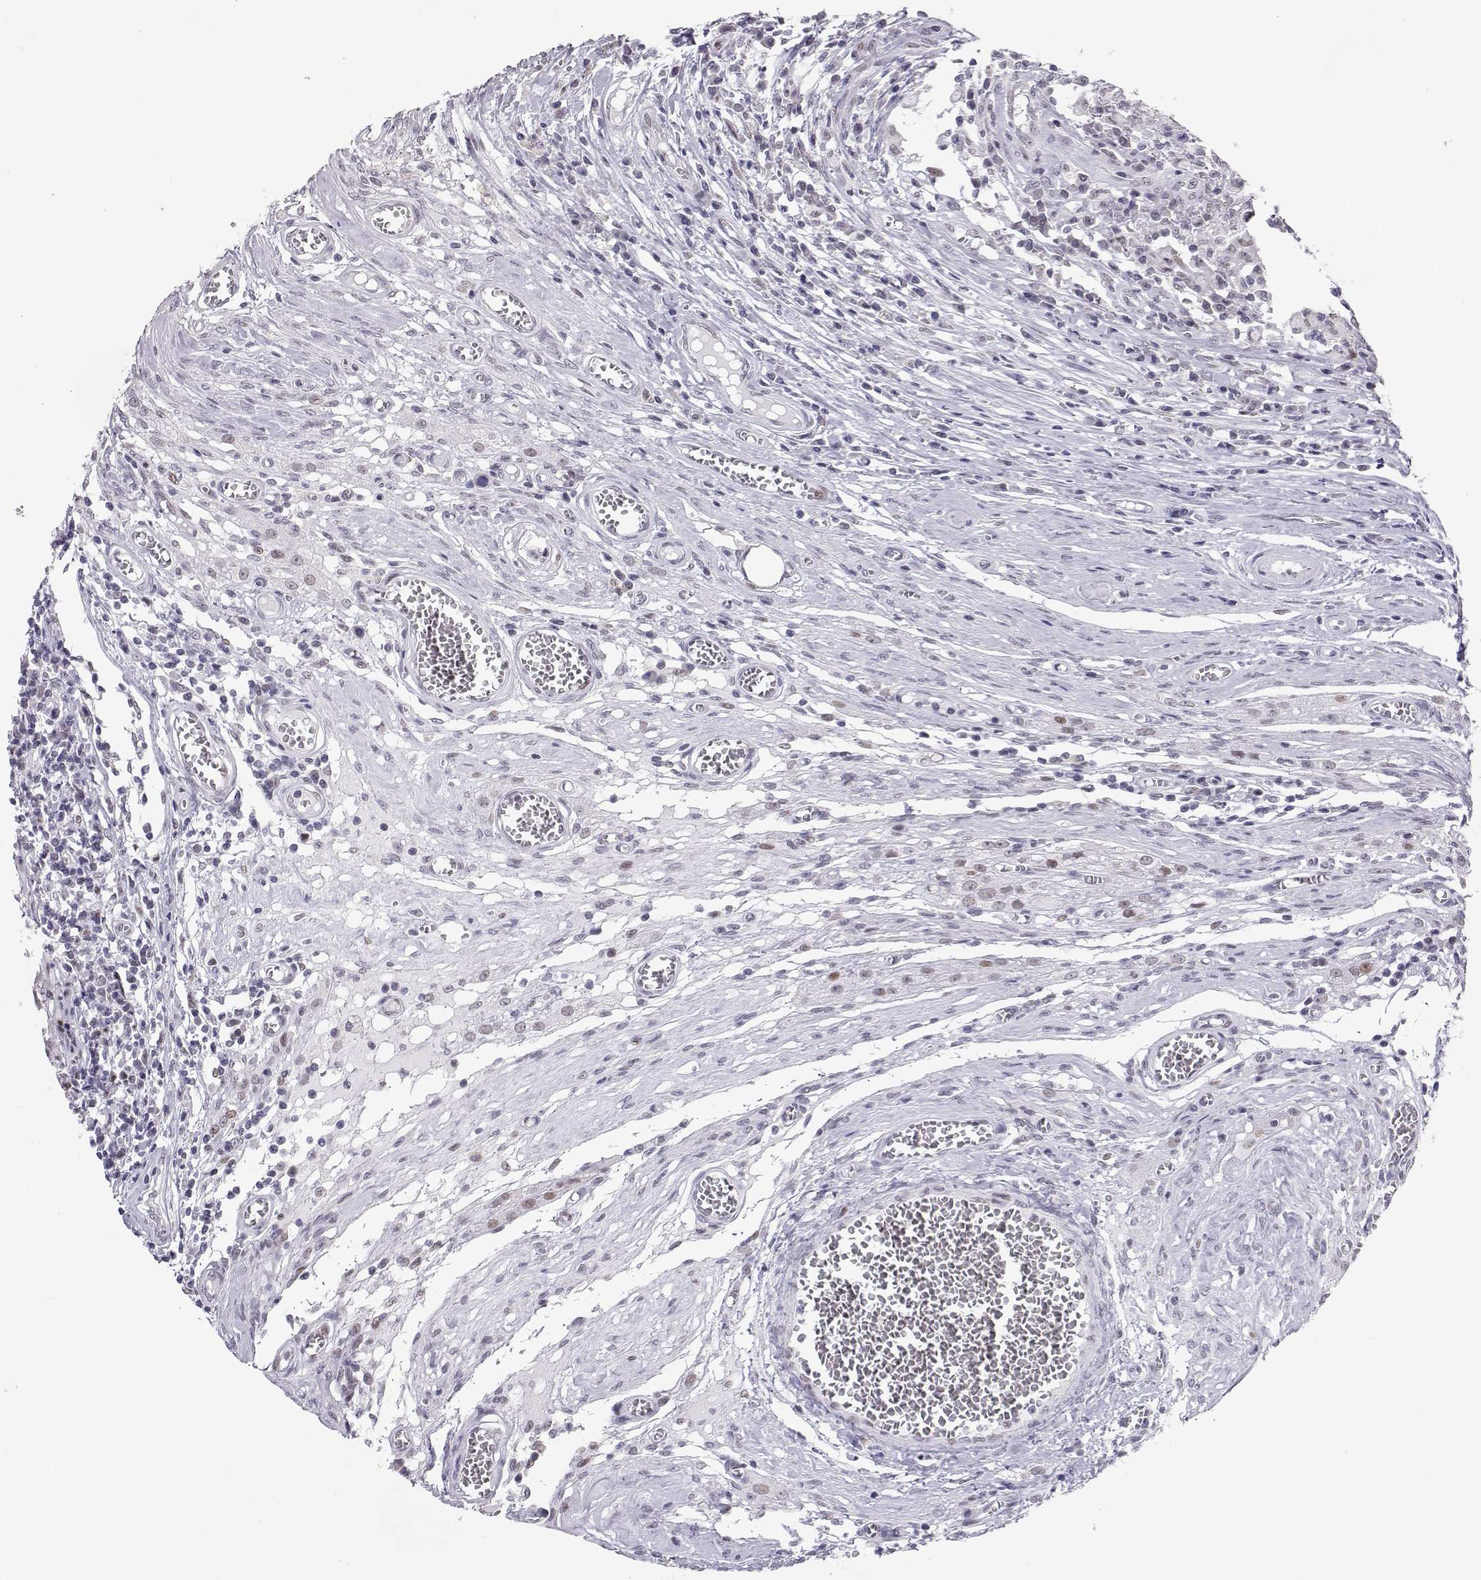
{"staining": {"intensity": "negative", "quantity": "none", "location": "none"}, "tissue": "testis cancer", "cell_type": "Tumor cells", "image_type": "cancer", "snomed": [{"axis": "morphology", "description": "Carcinoma, Embryonal, NOS"}, {"axis": "topography", "description": "Testis"}], "caption": "Immunohistochemistry (IHC) histopathology image of human testis cancer stained for a protein (brown), which exhibits no staining in tumor cells.", "gene": "SIX6", "patient": {"sex": "male", "age": 36}}